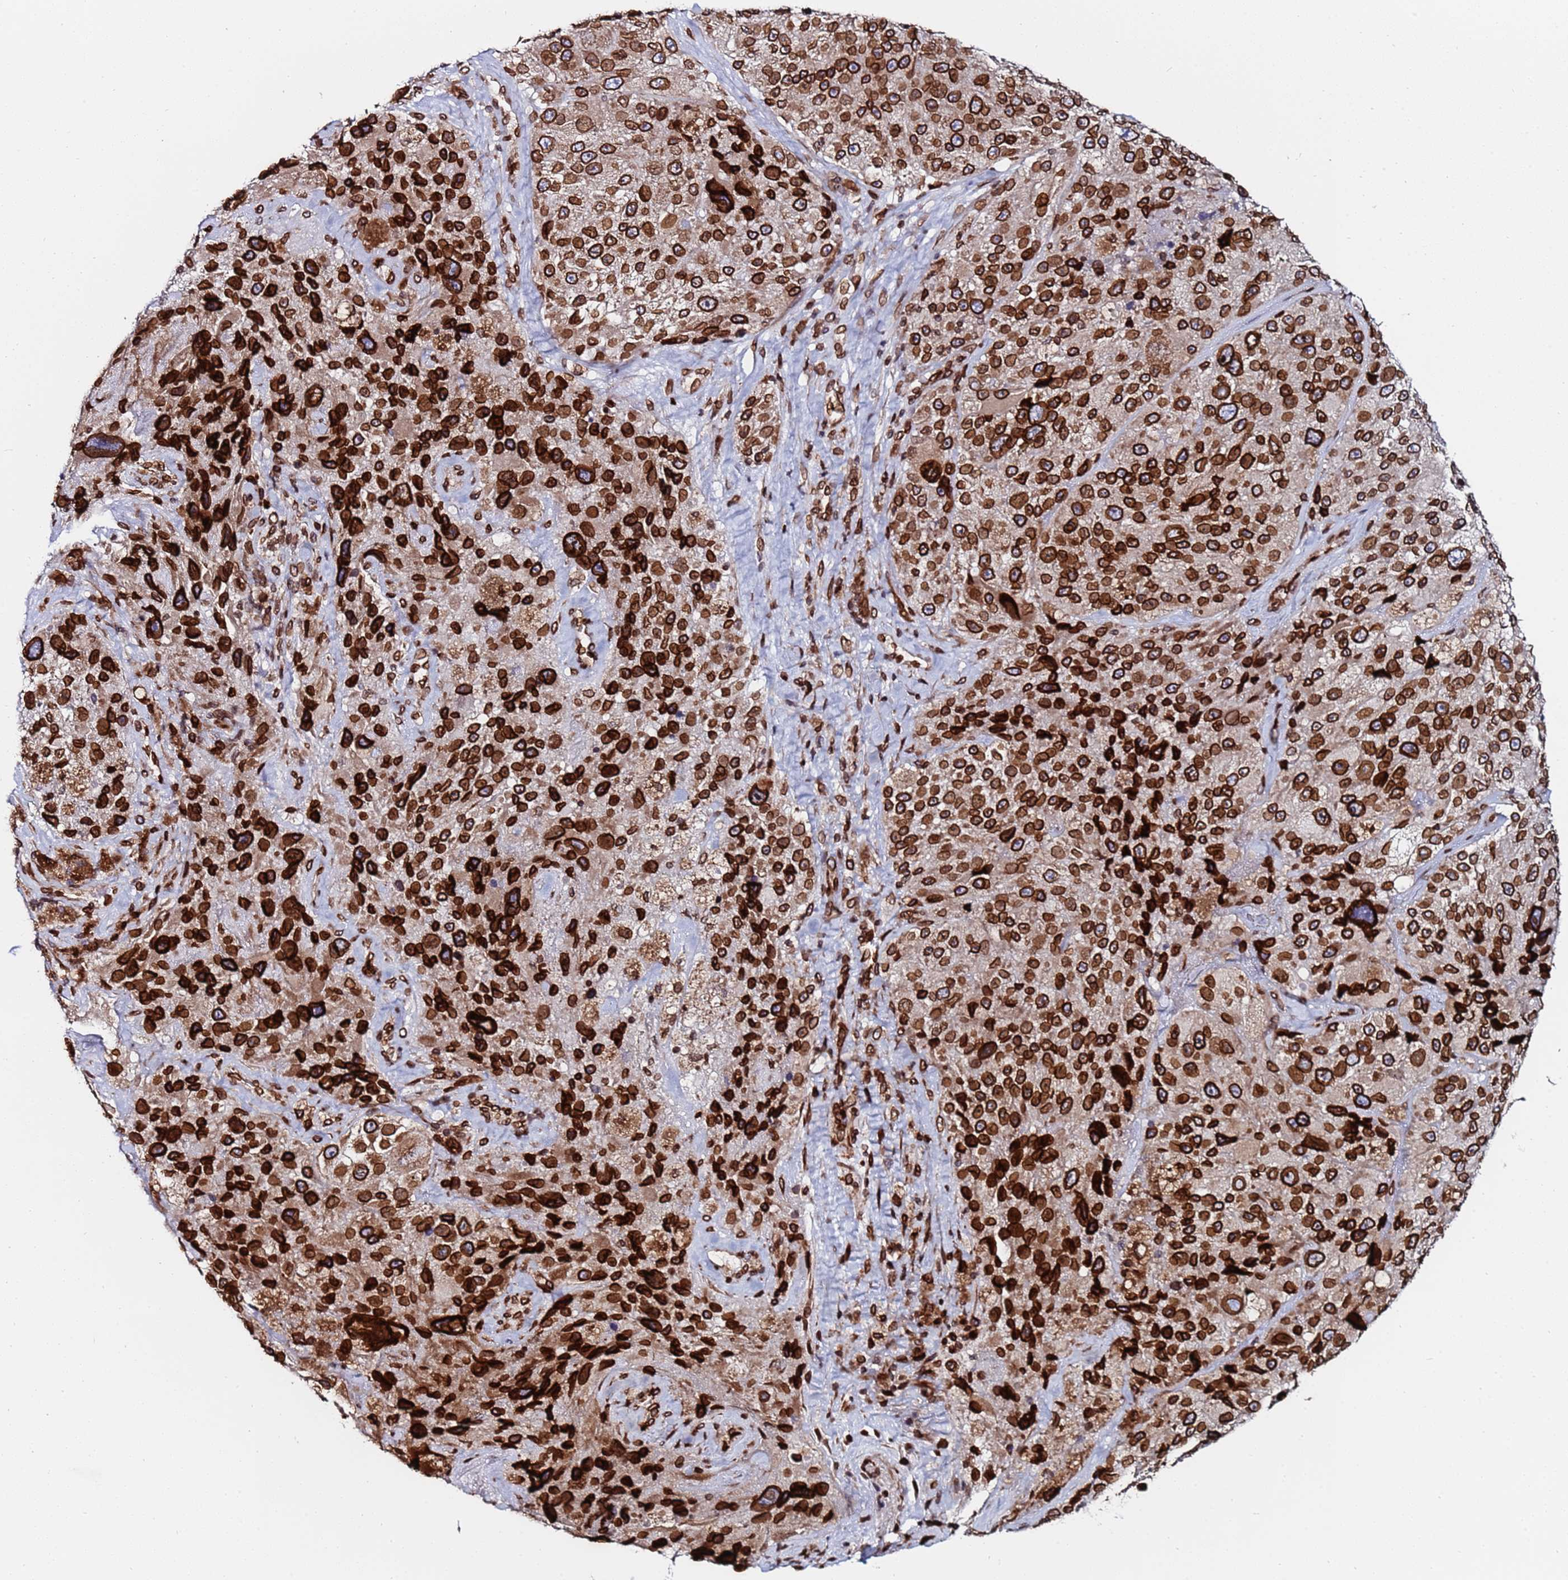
{"staining": {"intensity": "strong", "quantity": ">75%", "location": "cytoplasmic/membranous,nuclear"}, "tissue": "melanoma", "cell_type": "Tumor cells", "image_type": "cancer", "snomed": [{"axis": "morphology", "description": "Malignant melanoma, Metastatic site"}, {"axis": "topography", "description": "Lymph node"}], "caption": "Immunohistochemical staining of malignant melanoma (metastatic site) demonstrates strong cytoplasmic/membranous and nuclear protein expression in approximately >75% of tumor cells.", "gene": "TOR1AIP1", "patient": {"sex": "male", "age": 62}}